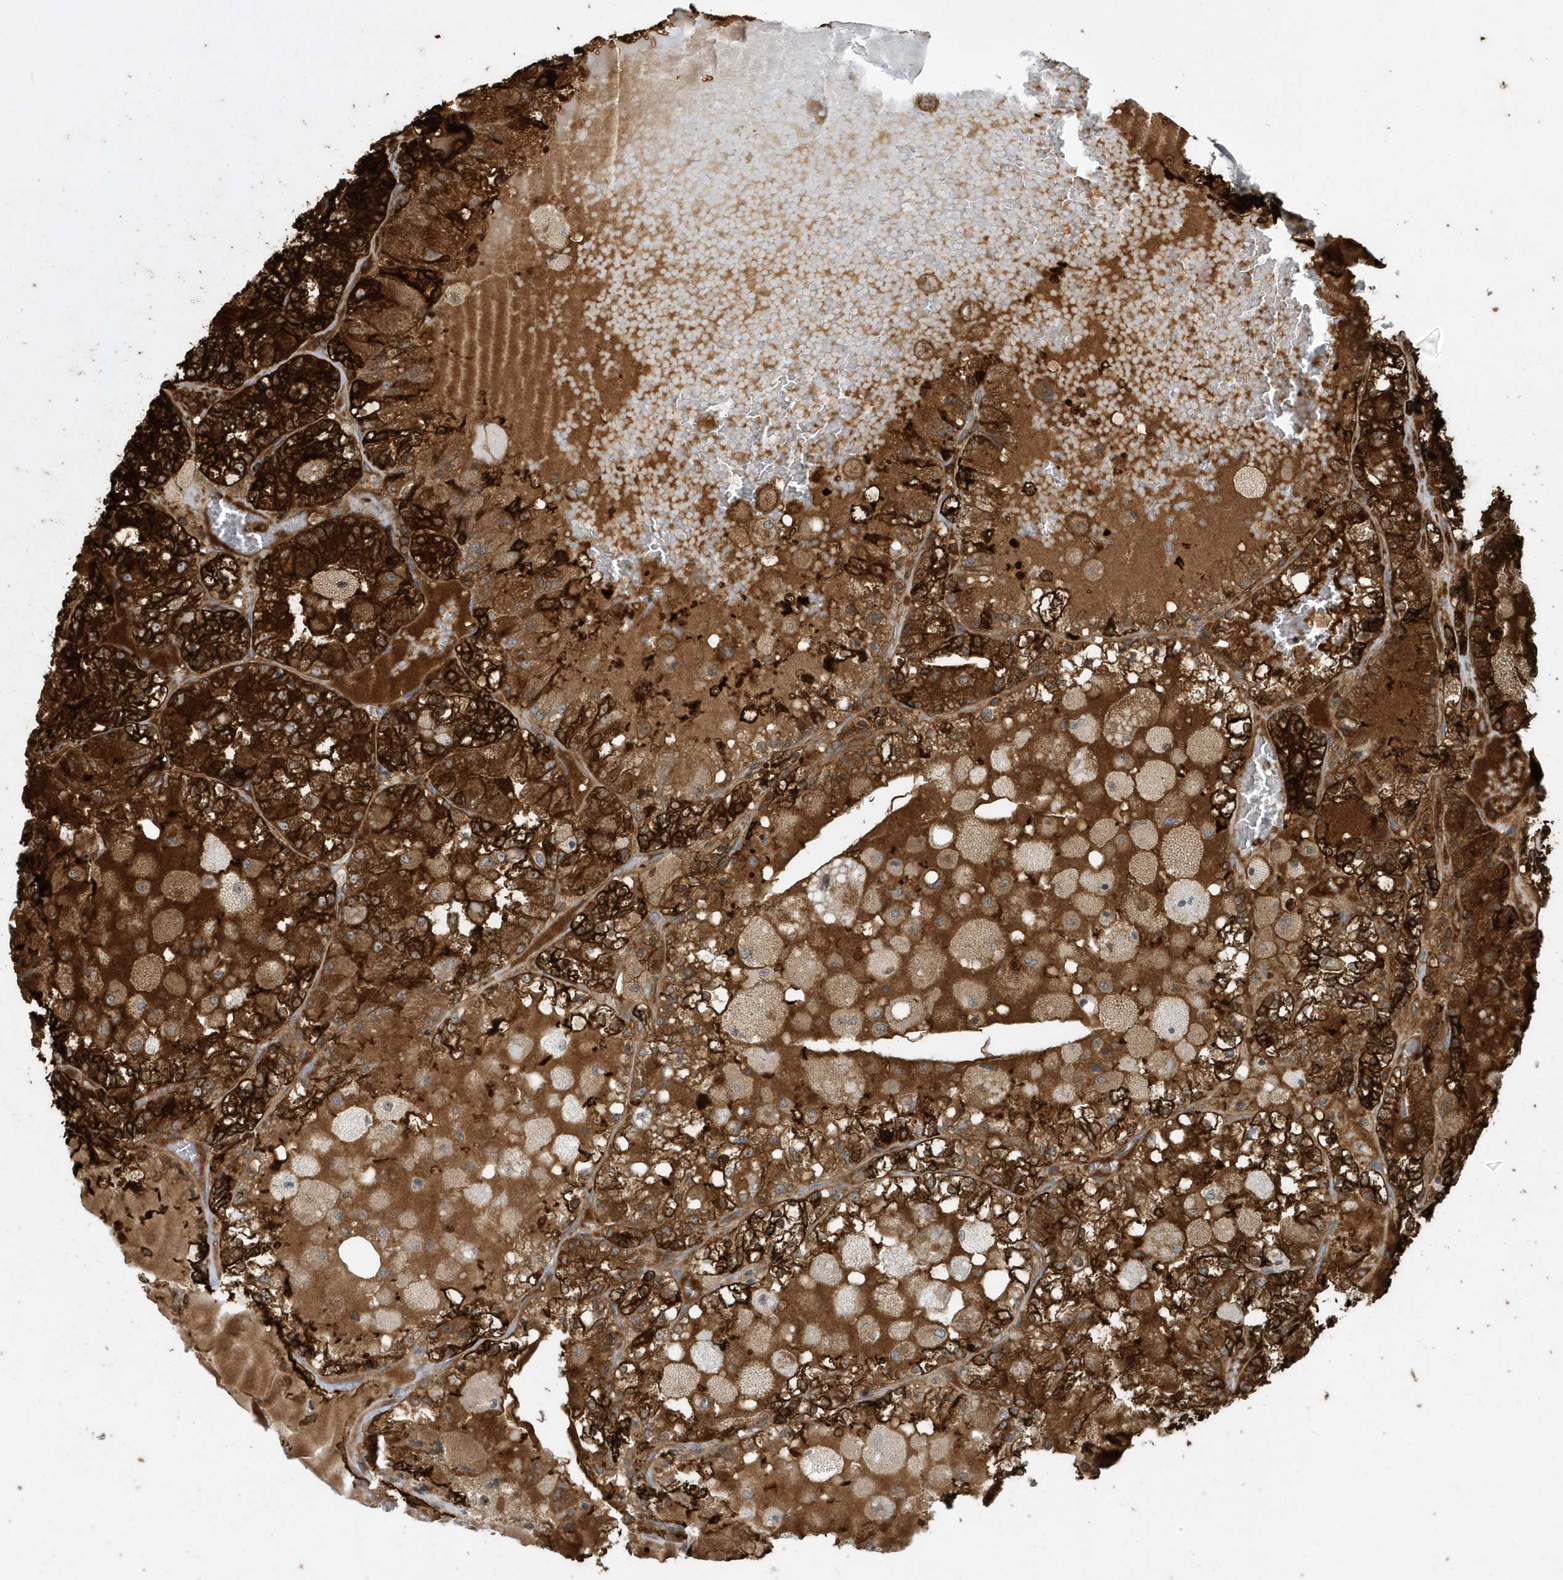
{"staining": {"intensity": "strong", "quantity": ">75%", "location": "cytoplasmic/membranous"}, "tissue": "renal cancer", "cell_type": "Tumor cells", "image_type": "cancer", "snomed": [{"axis": "morphology", "description": "Adenocarcinoma, NOS"}, {"axis": "topography", "description": "Kidney"}], "caption": "IHC (DAB) staining of adenocarcinoma (renal) shows strong cytoplasmic/membranous protein staining in approximately >75% of tumor cells.", "gene": "CLCN6", "patient": {"sex": "female", "age": 56}}